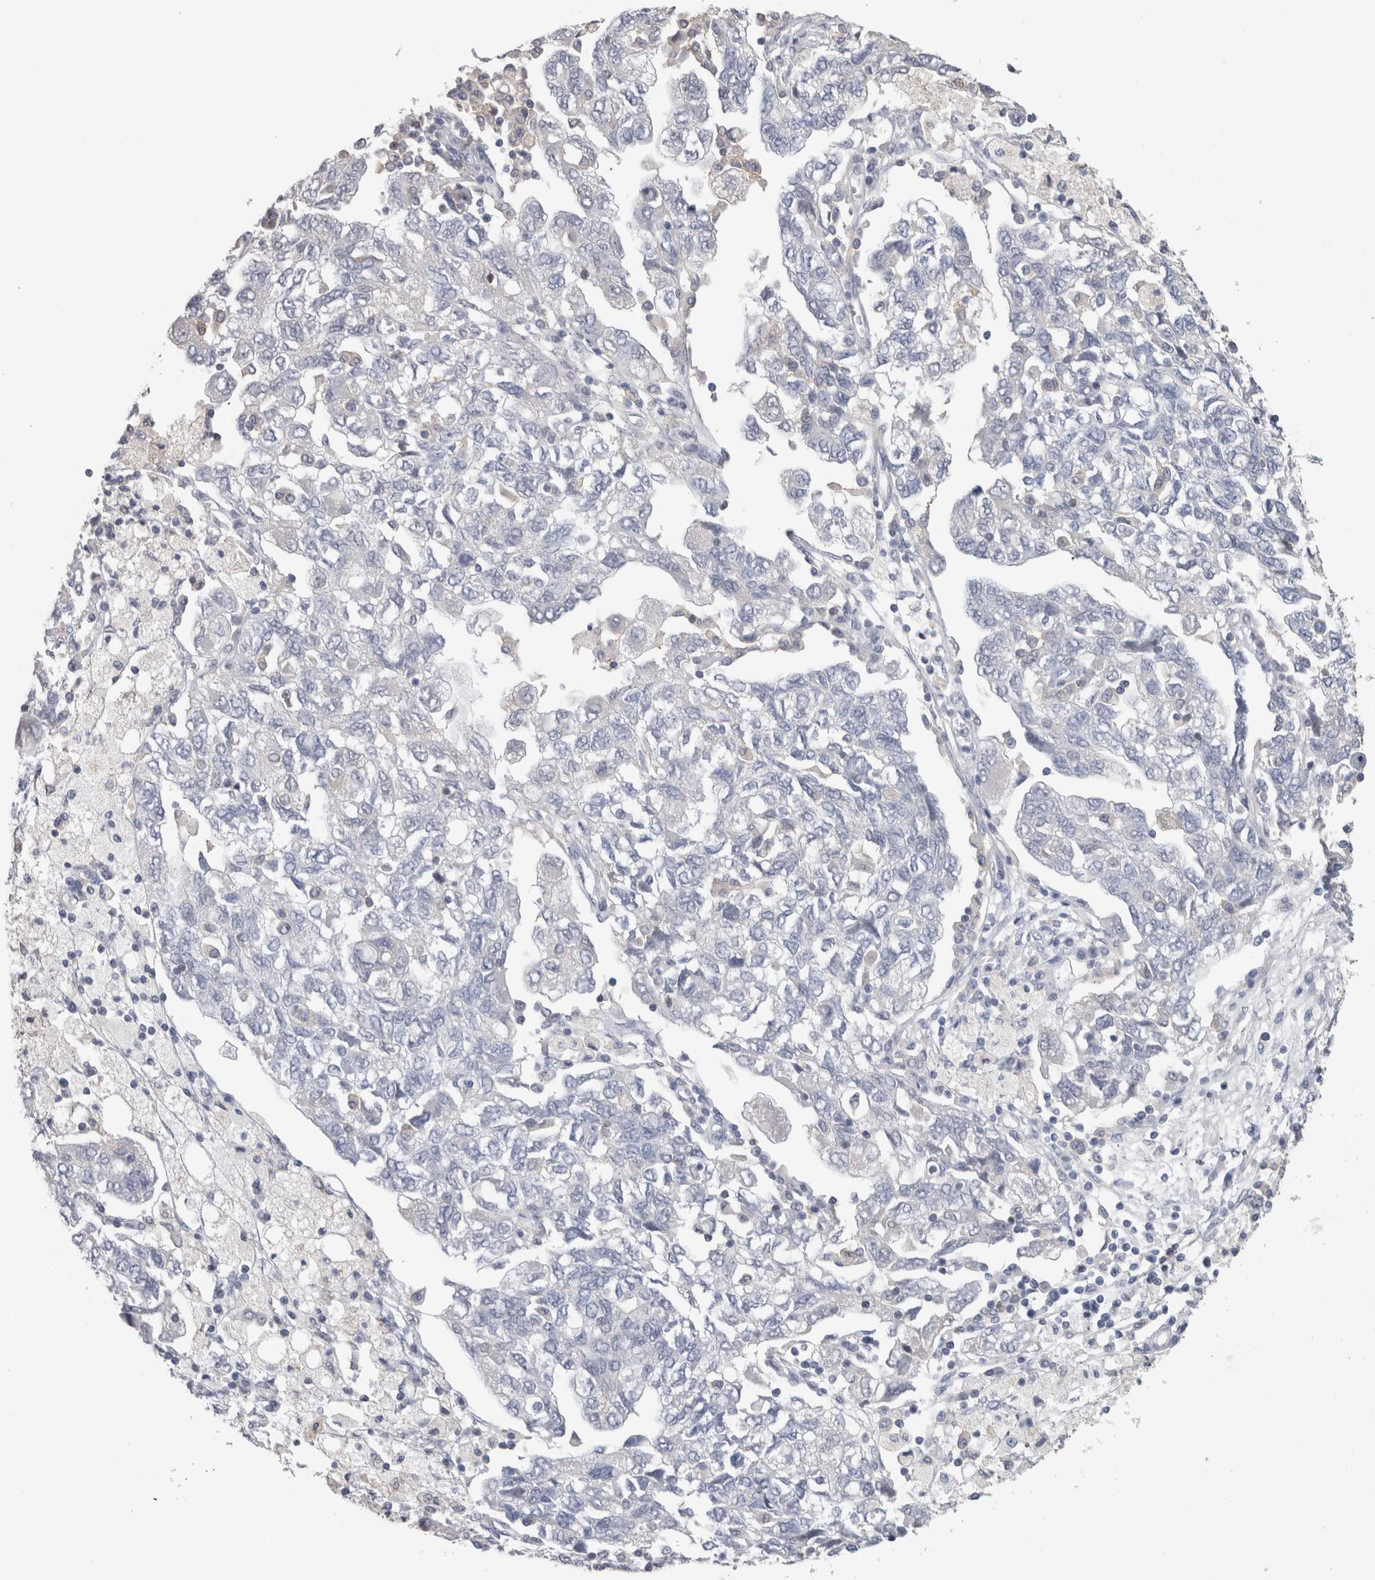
{"staining": {"intensity": "negative", "quantity": "none", "location": "none"}, "tissue": "ovarian cancer", "cell_type": "Tumor cells", "image_type": "cancer", "snomed": [{"axis": "morphology", "description": "Carcinoma, NOS"}, {"axis": "morphology", "description": "Cystadenocarcinoma, serous, NOS"}, {"axis": "topography", "description": "Ovary"}], "caption": "Immunohistochemistry (IHC) of human ovarian cancer displays no positivity in tumor cells.", "gene": "SCRN1", "patient": {"sex": "female", "age": 69}}